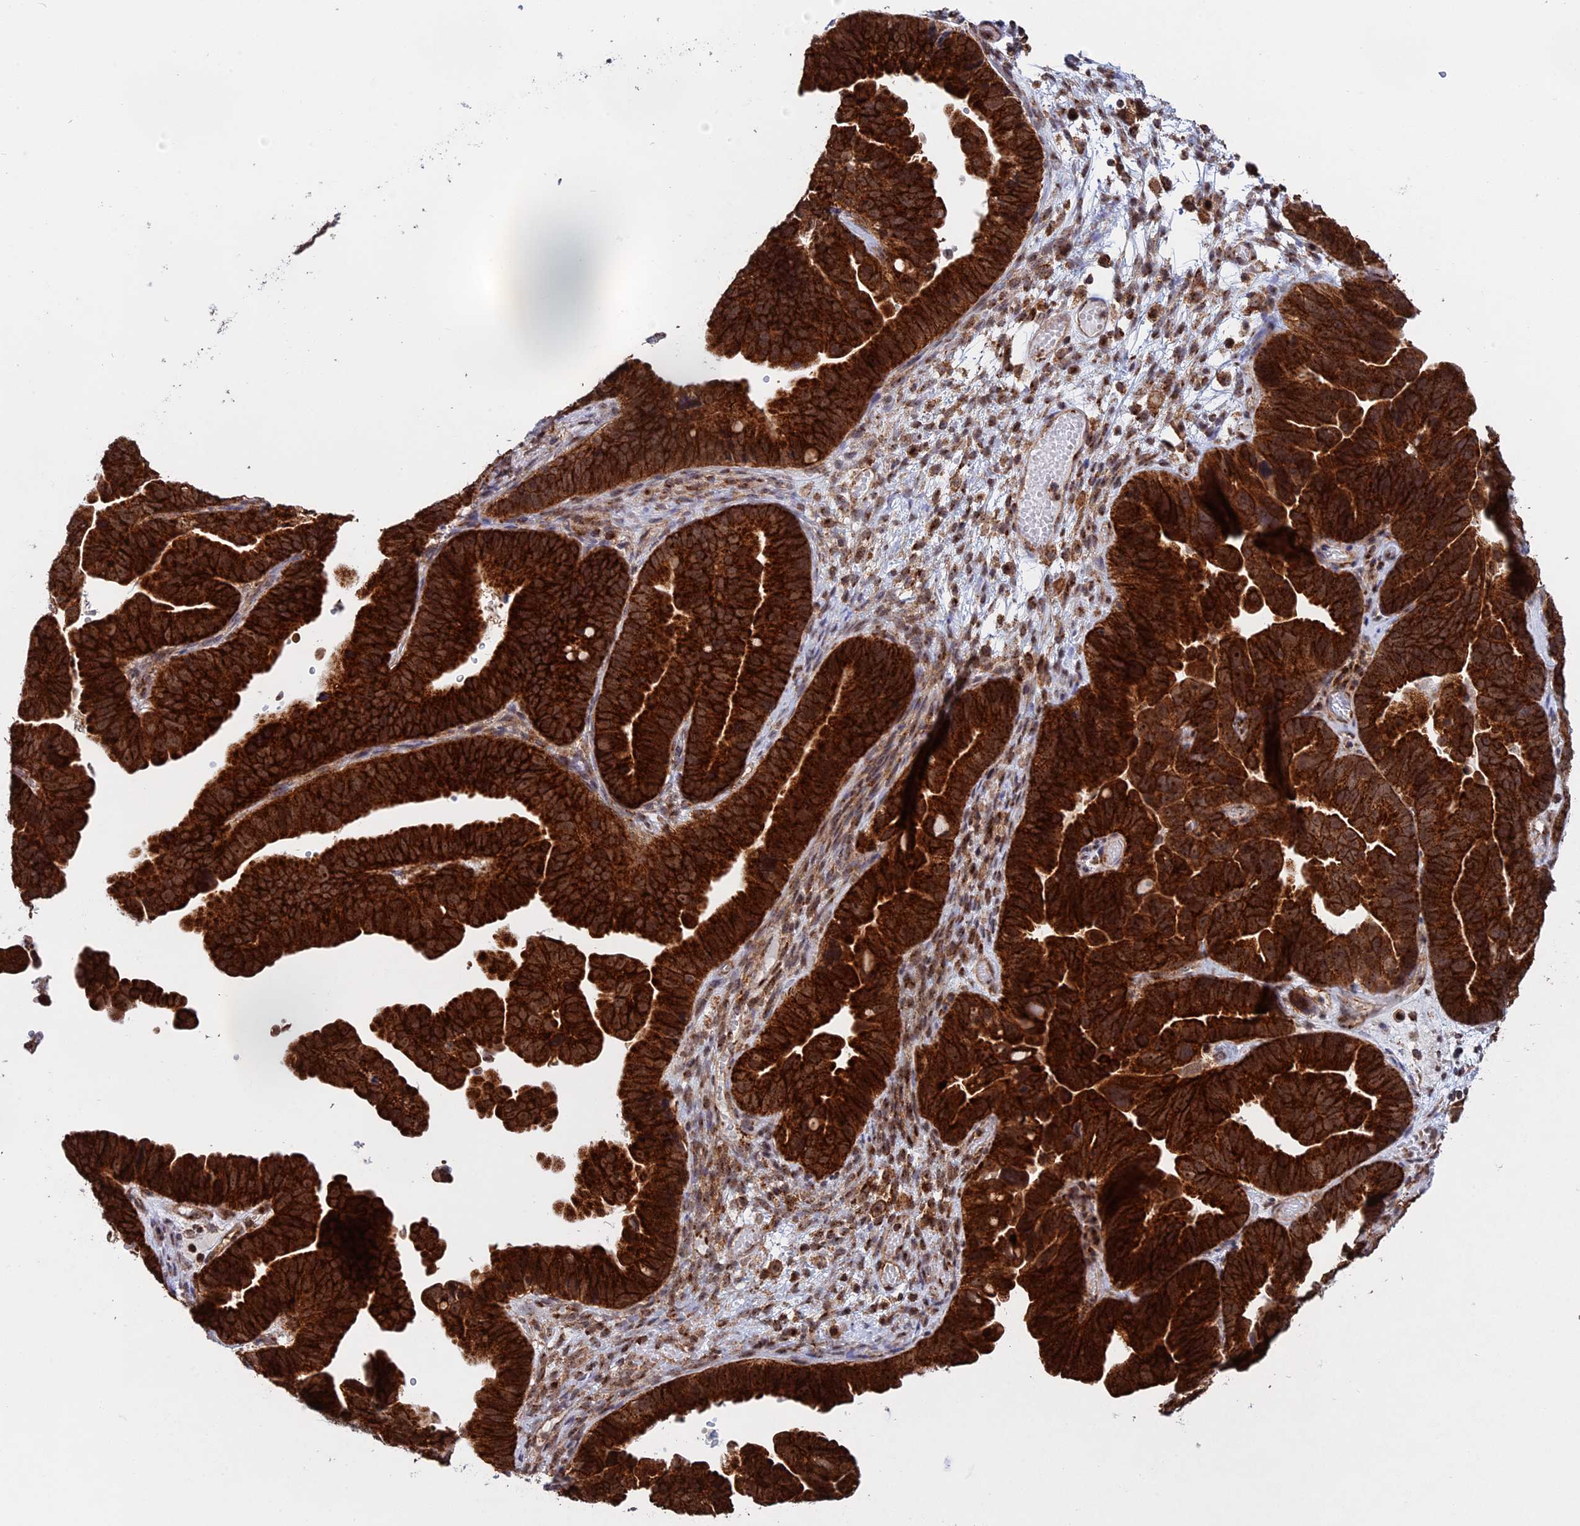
{"staining": {"intensity": "strong", "quantity": ">75%", "location": "cytoplasmic/membranous"}, "tissue": "ovarian cancer", "cell_type": "Tumor cells", "image_type": "cancer", "snomed": [{"axis": "morphology", "description": "Cystadenocarcinoma, serous, NOS"}, {"axis": "topography", "description": "Ovary"}], "caption": "Human ovarian serous cystadenocarcinoma stained with a brown dye exhibits strong cytoplasmic/membranous positive positivity in approximately >75% of tumor cells.", "gene": "CLINT1", "patient": {"sex": "female", "age": 56}}